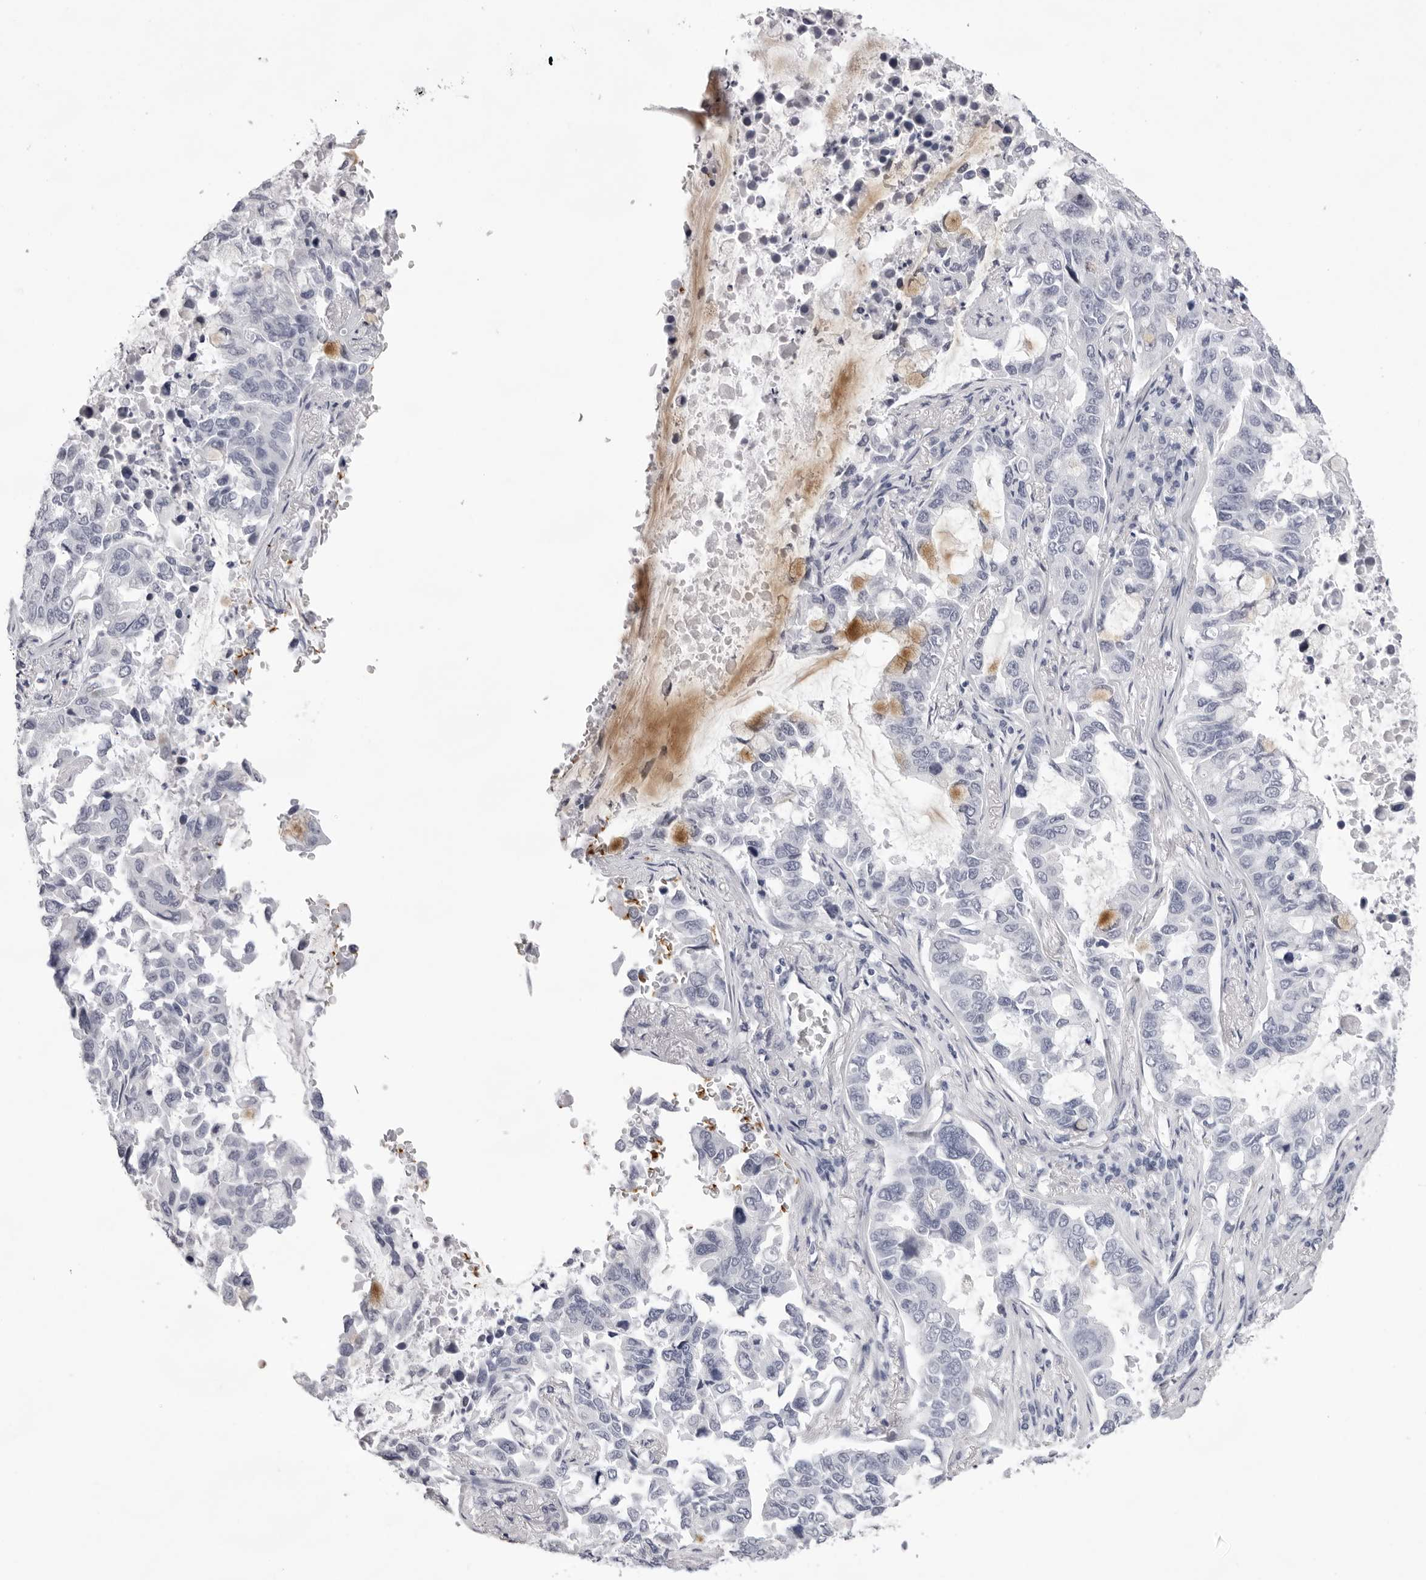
{"staining": {"intensity": "negative", "quantity": "none", "location": "none"}, "tissue": "lung cancer", "cell_type": "Tumor cells", "image_type": "cancer", "snomed": [{"axis": "morphology", "description": "Adenocarcinoma, NOS"}, {"axis": "topography", "description": "Lung"}], "caption": "Immunohistochemical staining of adenocarcinoma (lung) demonstrates no significant expression in tumor cells. (DAB (3,3'-diaminobenzidine) immunohistochemistry (IHC) visualized using brightfield microscopy, high magnification).", "gene": "SPTA1", "patient": {"sex": "male", "age": 64}}